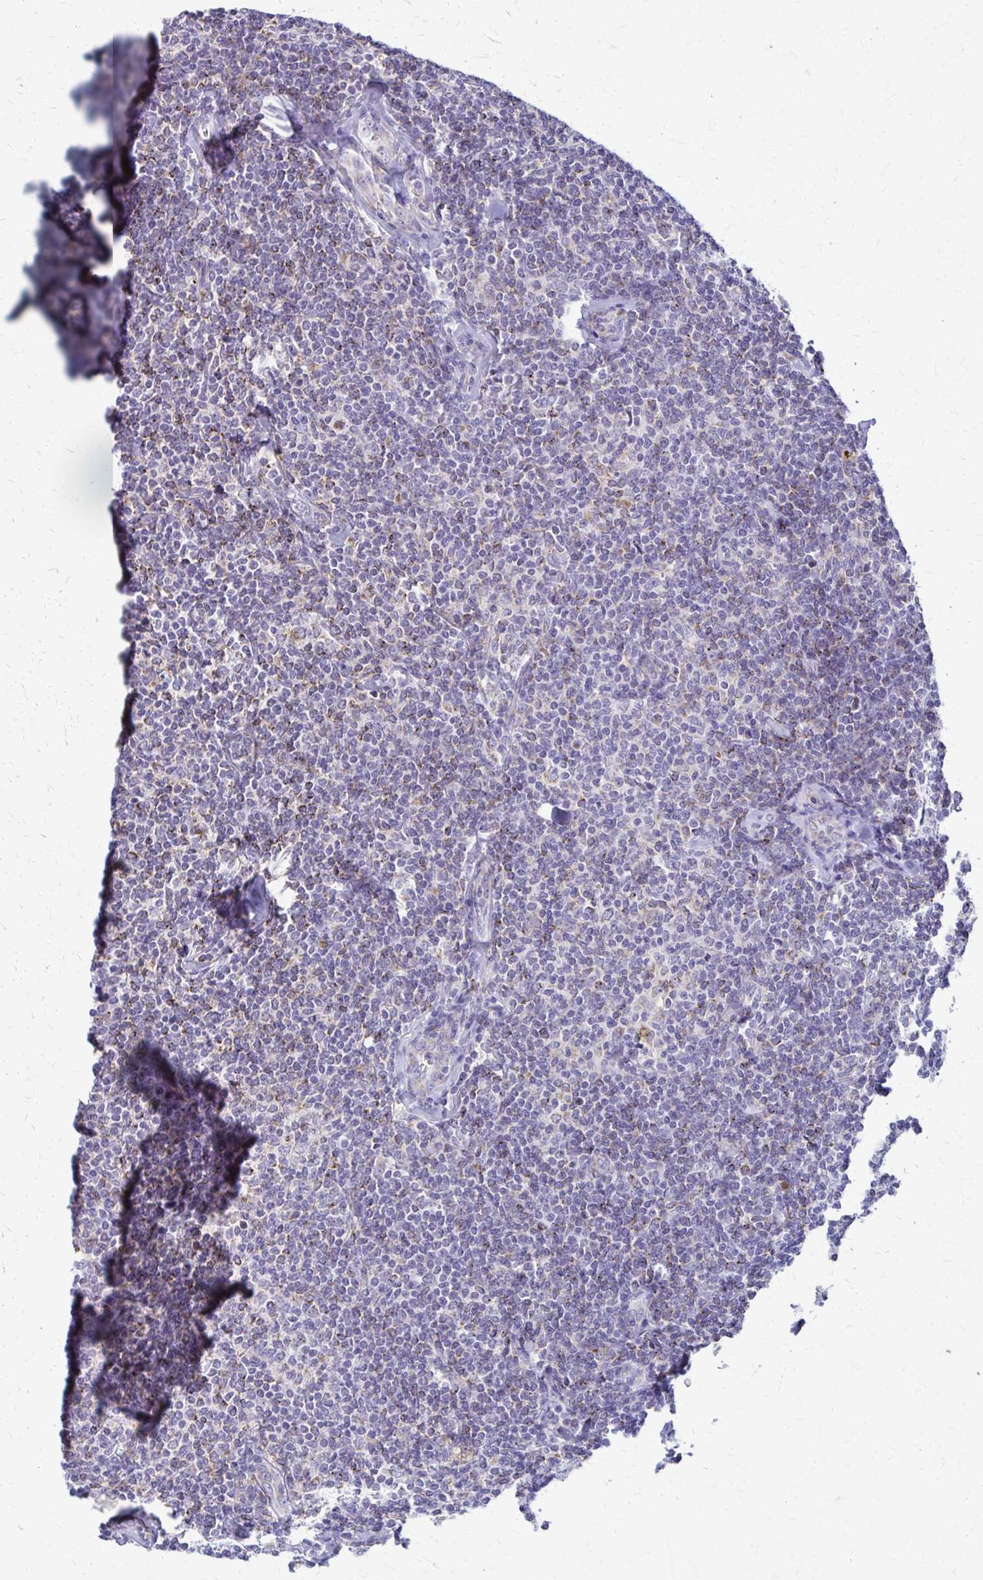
{"staining": {"intensity": "negative", "quantity": "none", "location": "none"}, "tissue": "lymphoma", "cell_type": "Tumor cells", "image_type": "cancer", "snomed": [{"axis": "morphology", "description": "Malignant lymphoma, non-Hodgkin's type, Low grade"}, {"axis": "topography", "description": "Lymph node"}], "caption": "Histopathology image shows no protein expression in tumor cells of lymphoma tissue.", "gene": "SAMD13", "patient": {"sex": "female", "age": 56}}